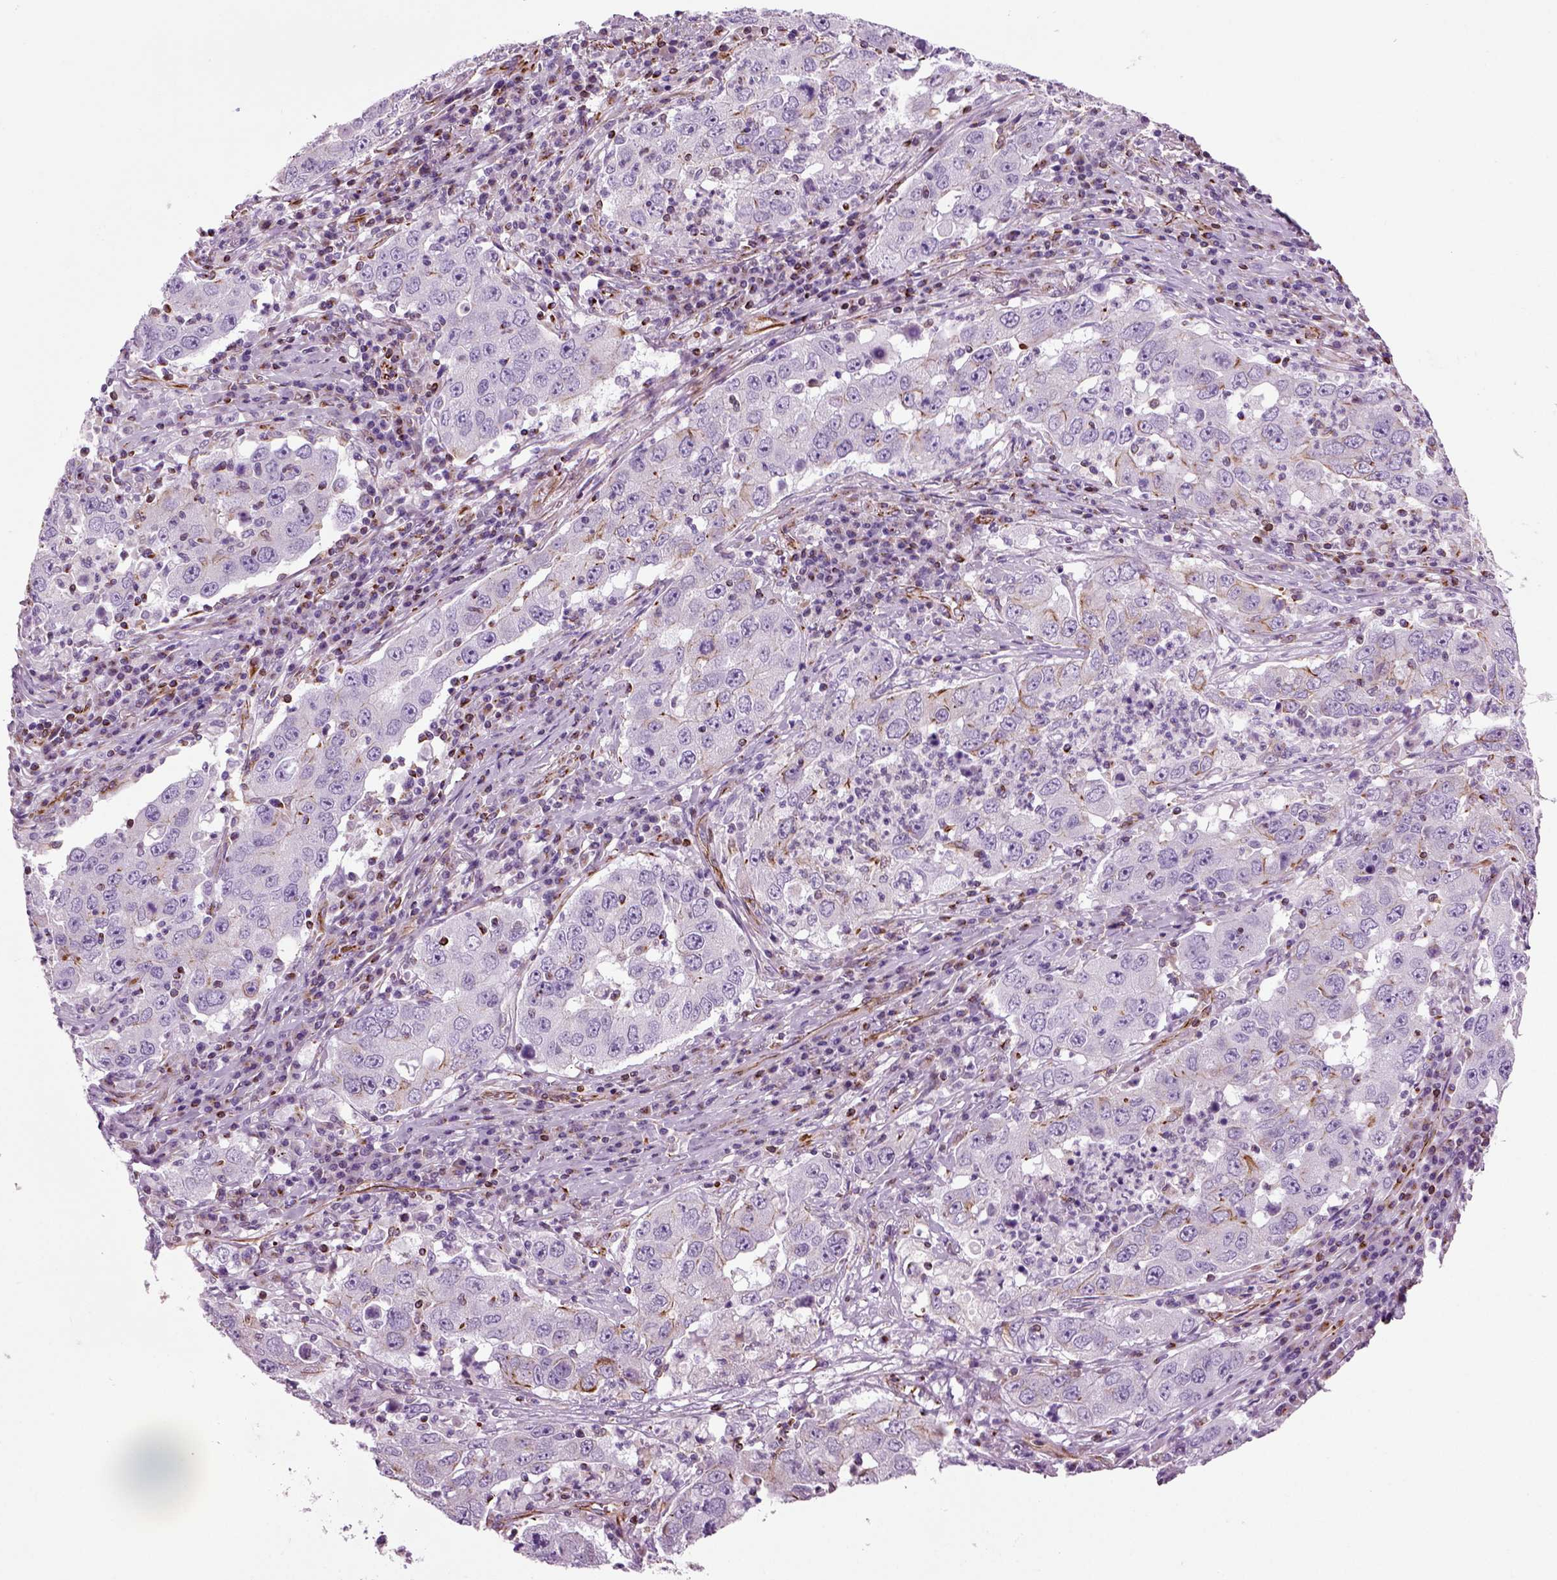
{"staining": {"intensity": "strong", "quantity": "<25%", "location": "cytoplasmic/membranous"}, "tissue": "lung cancer", "cell_type": "Tumor cells", "image_type": "cancer", "snomed": [{"axis": "morphology", "description": "Adenocarcinoma, NOS"}, {"axis": "topography", "description": "Lung"}], "caption": "IHC (DAB (3,3'-diaminobenzidine)) staining of lung cancer (adenocarcinoma) demonstrates strong cytoplasmic/membranous protein positivity in approximately <25% of tumor cells.", "gene": "ACER3", "patient": {"sex": "male", "age": 73}}